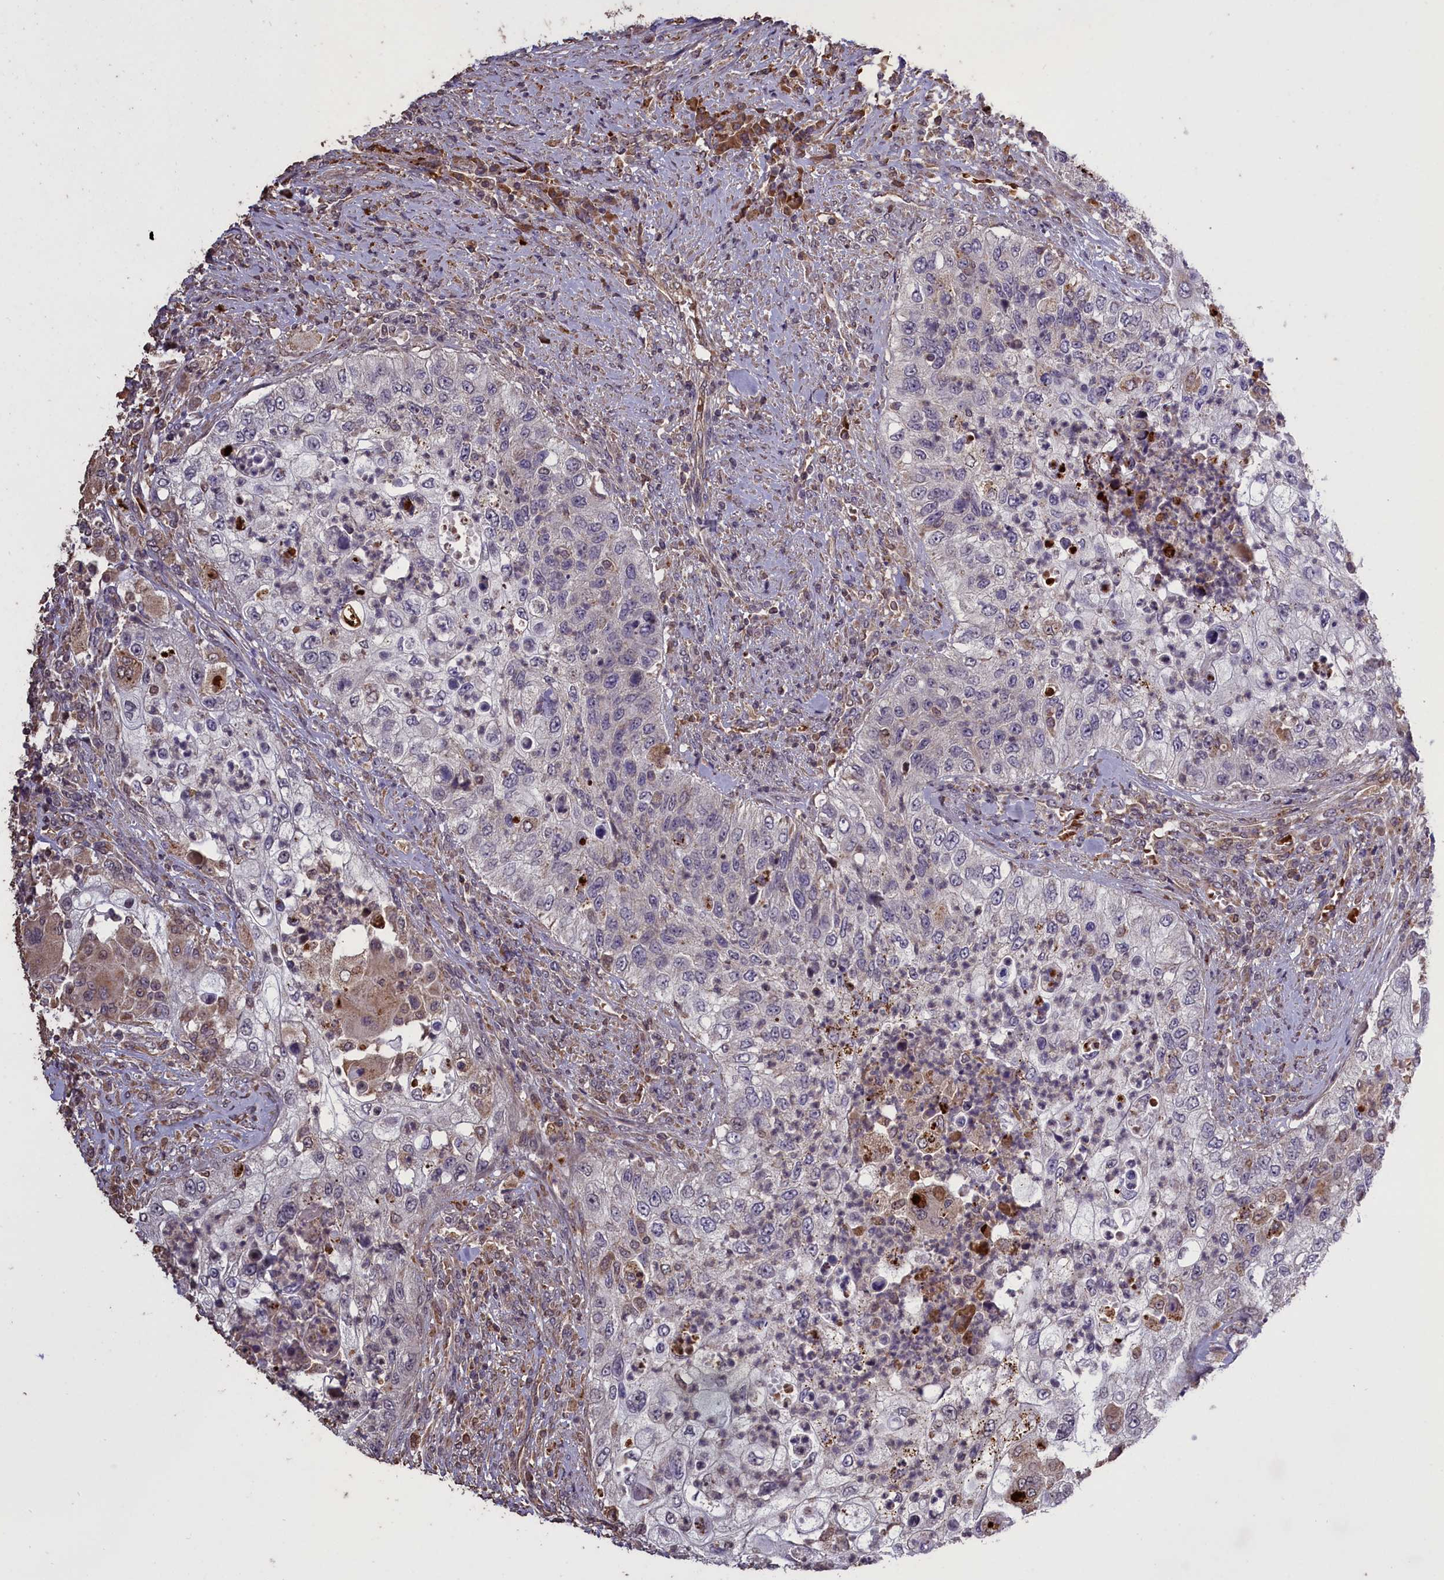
{"staining": {"intensity": "negative", "quantity": "none", "location": "none"}, "tissue": "urothelial cancer", "cell_type": "Tumor cells", "image_type": "cancer", "snomed": [{"axis": "morphology", "description": "Urothelial carcinoma, High grade"}, {"axis": "topography", "description": "Urinary bladder"}], "caption": "A high-resolution image shows IHC staining of urothelial carcinoma (high-grade), which shows no significant positivity in tumor cells.", "gene": "CLRN2", "patient": {"sex": "female", "age": 60}}